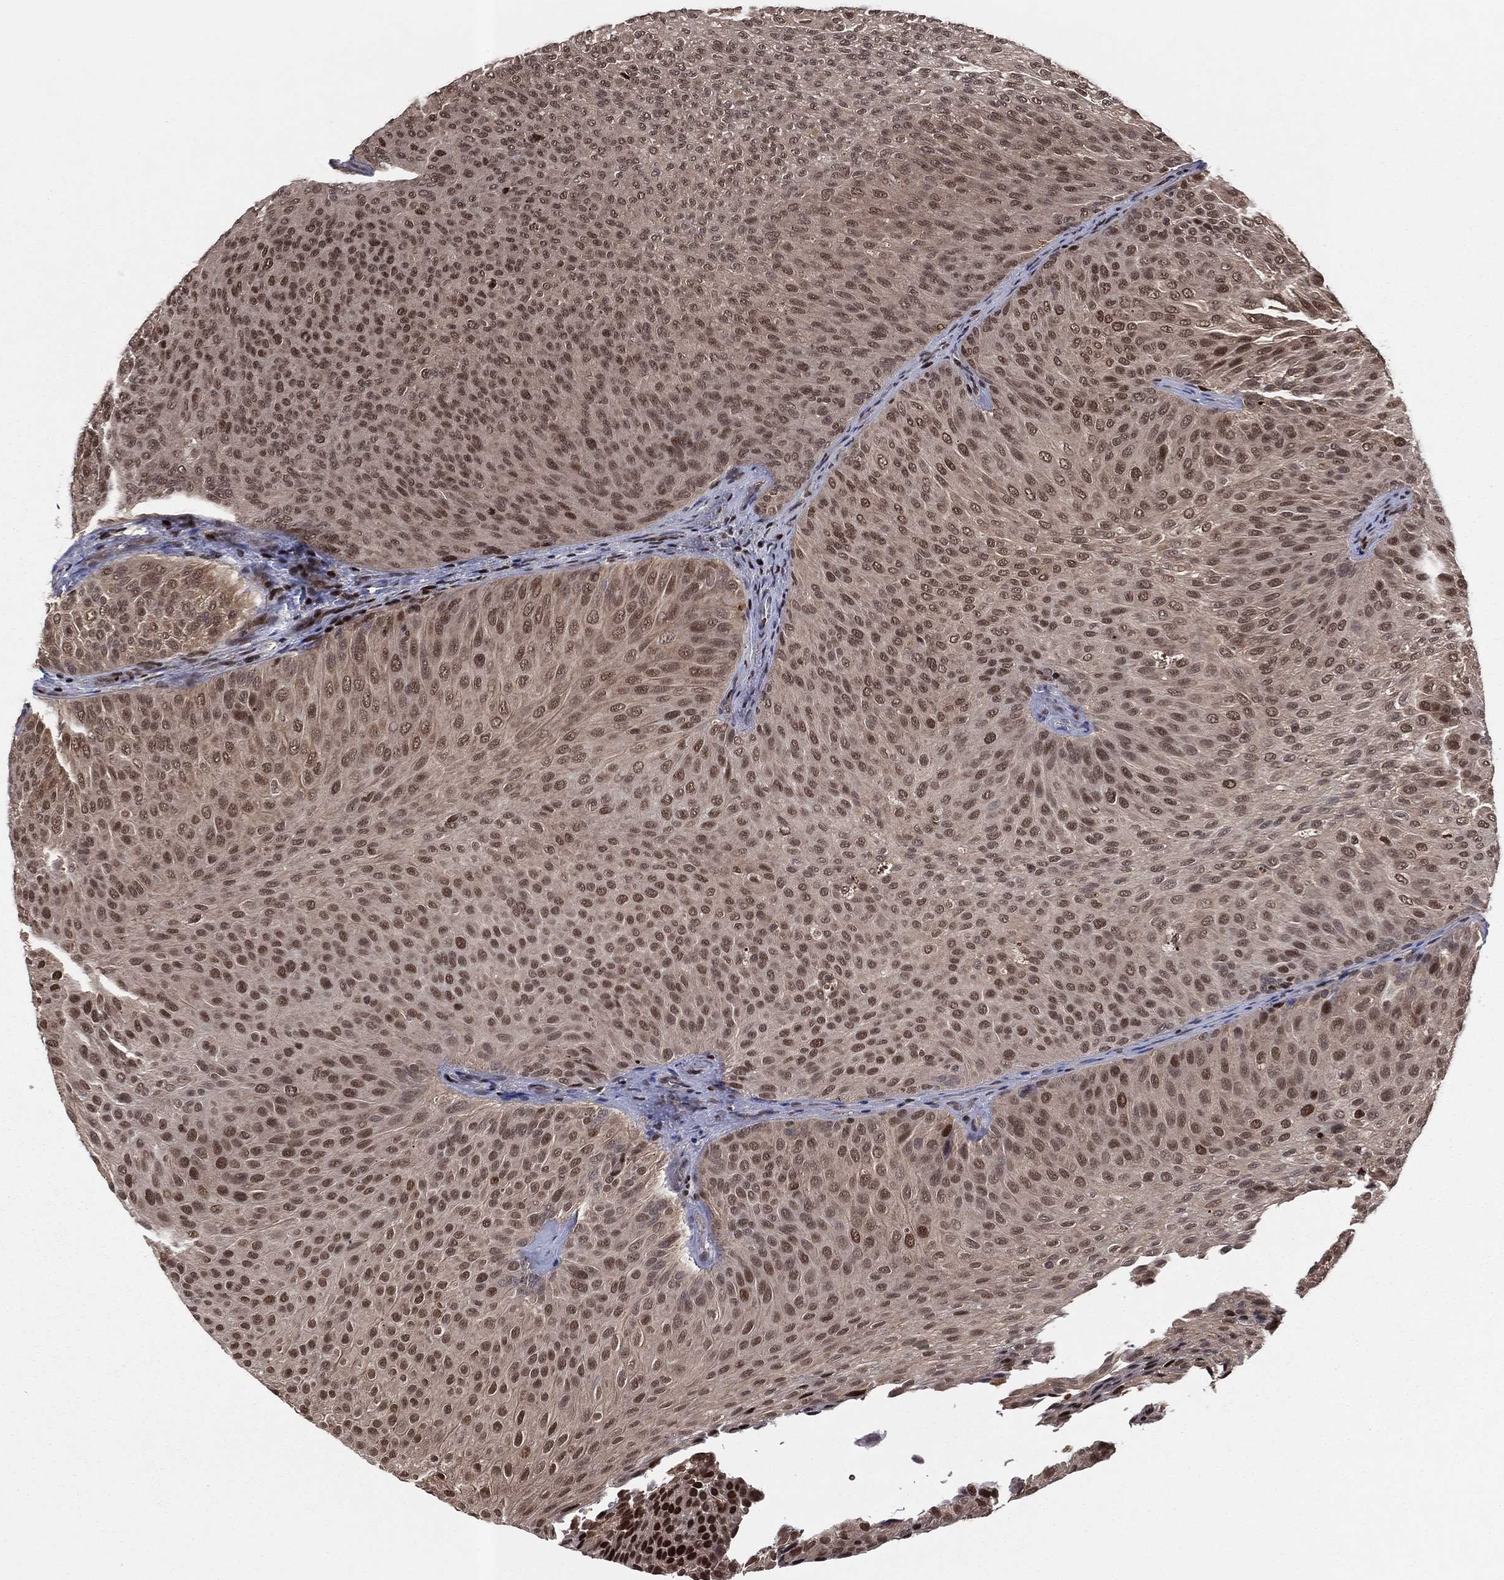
{"staining": {"intensity": "moderate", "quantity": ">75%", "location": "cytoplasmic/membranous,nuclear"}, "tissue": "urothelial cancer", "cell_type": "Tumor cells", "image_type": "cancer", "snomed": [{"axis": "morphology", "description": "Urothelial carcinoma, Low grade"}, {"axis": "topography", "description": "Urinary bladder"}], "caption": "DAB immunohistochemical staining of urothelial carcinoma (low-grade) reveals moderate cytoplasmic/membranous and nuclear protein staining in about >75% of tumor cells.", "gene": "PSMA1", "patient": {"sex": "male", "age": 78}}